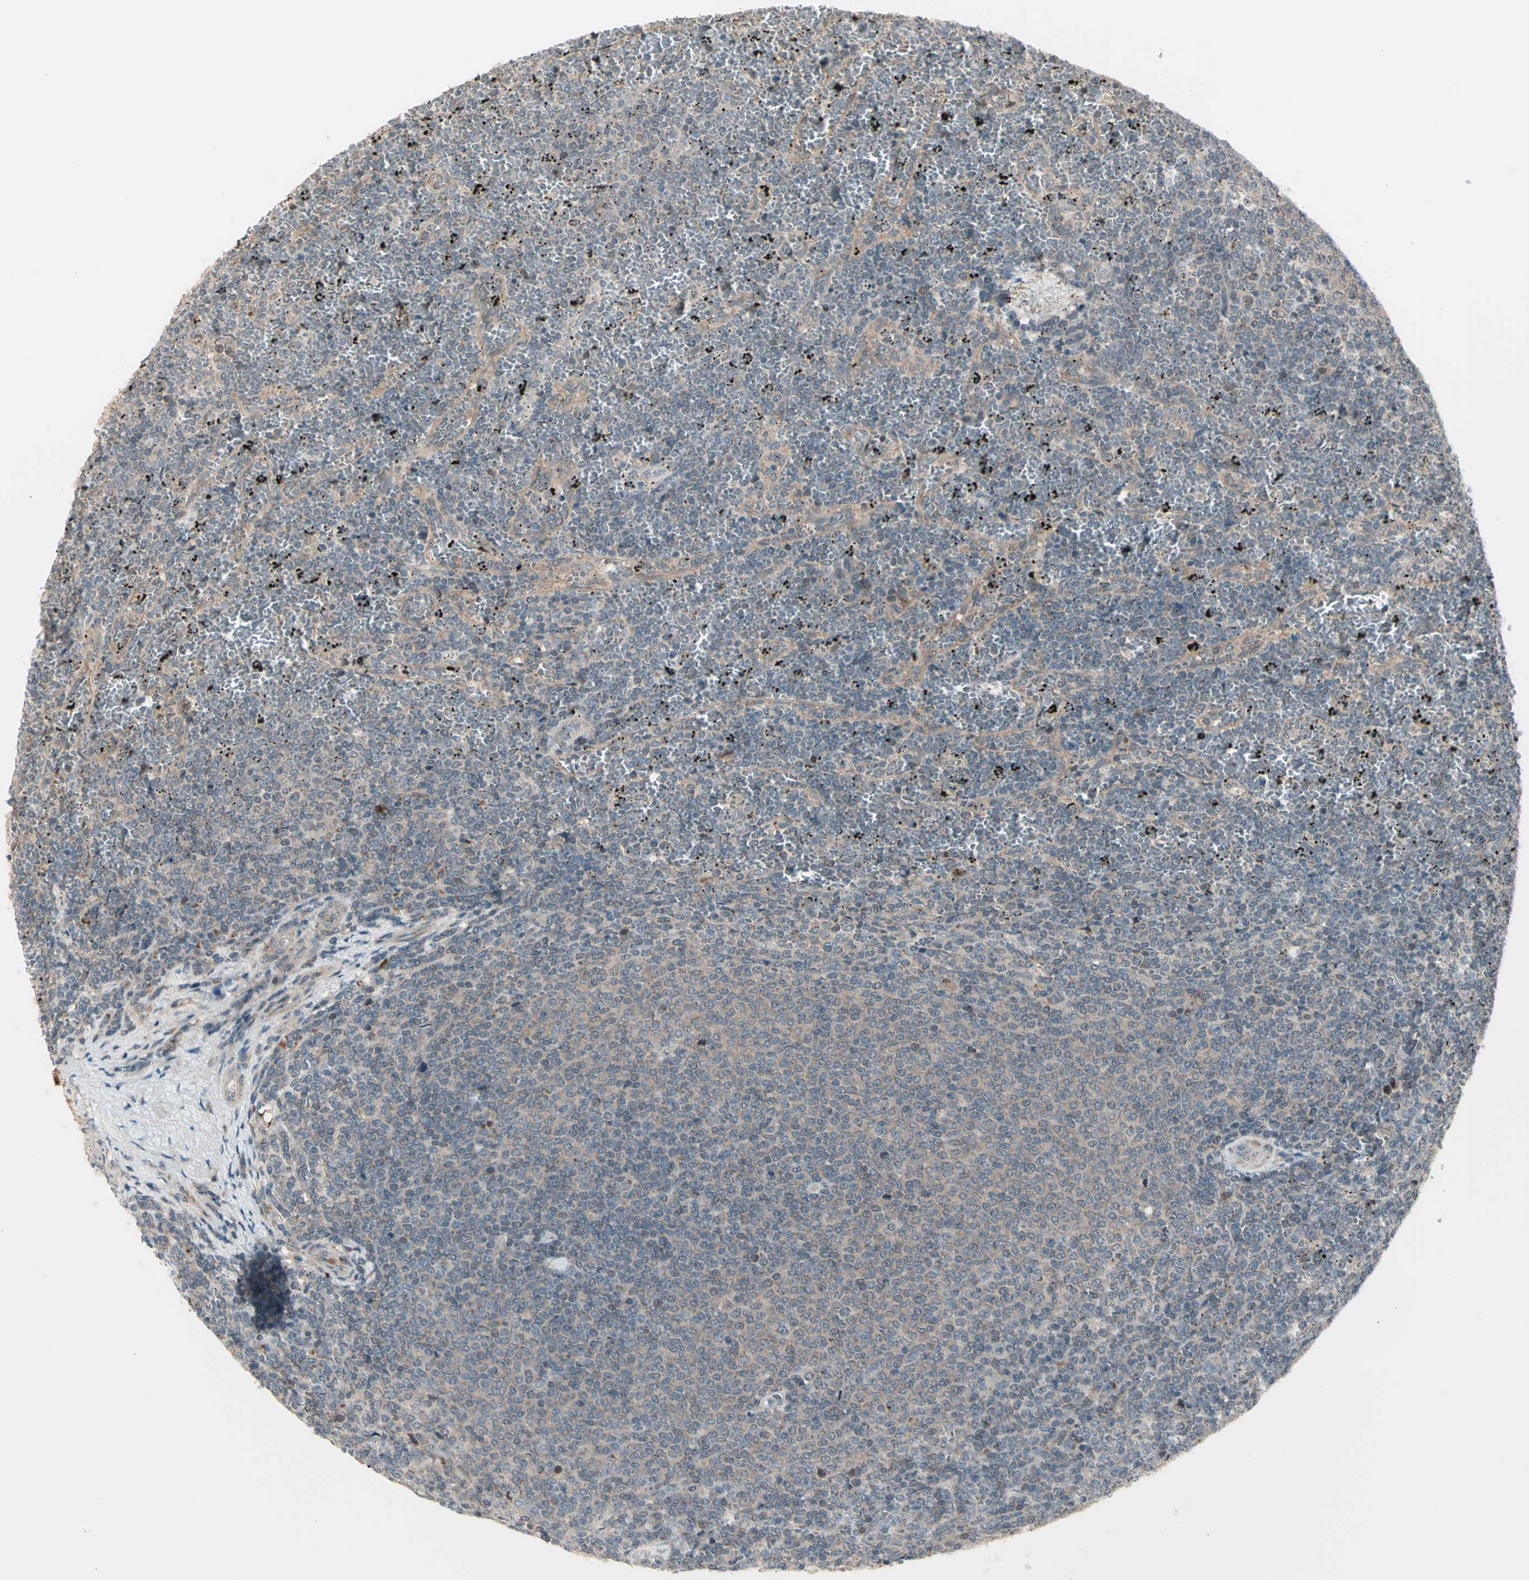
{"staining": {"intensity": "weak", "quantity": ">75%", "location": "cytoplasmic/membranous"}, "tissue": "lymphoma", "cell_type": "Tumor cells", "image_type": "cancer", "snomed": [{"axis": "morphology", "description": "Malignant lymphoma, non-Hodgkin's type, Low grade"}, {"axis": "topography", "description": "Spleen"}], "caption": "About >75% of tumor cells in low-grade malignant lymphoma, non-Hodgkin's type reveal weak cytoplasmic/membranous protein staining as visualized by brown immunohistochemical staining.", "gene": "OSTM1", "patient": {"sex": "female", "age": 77}}